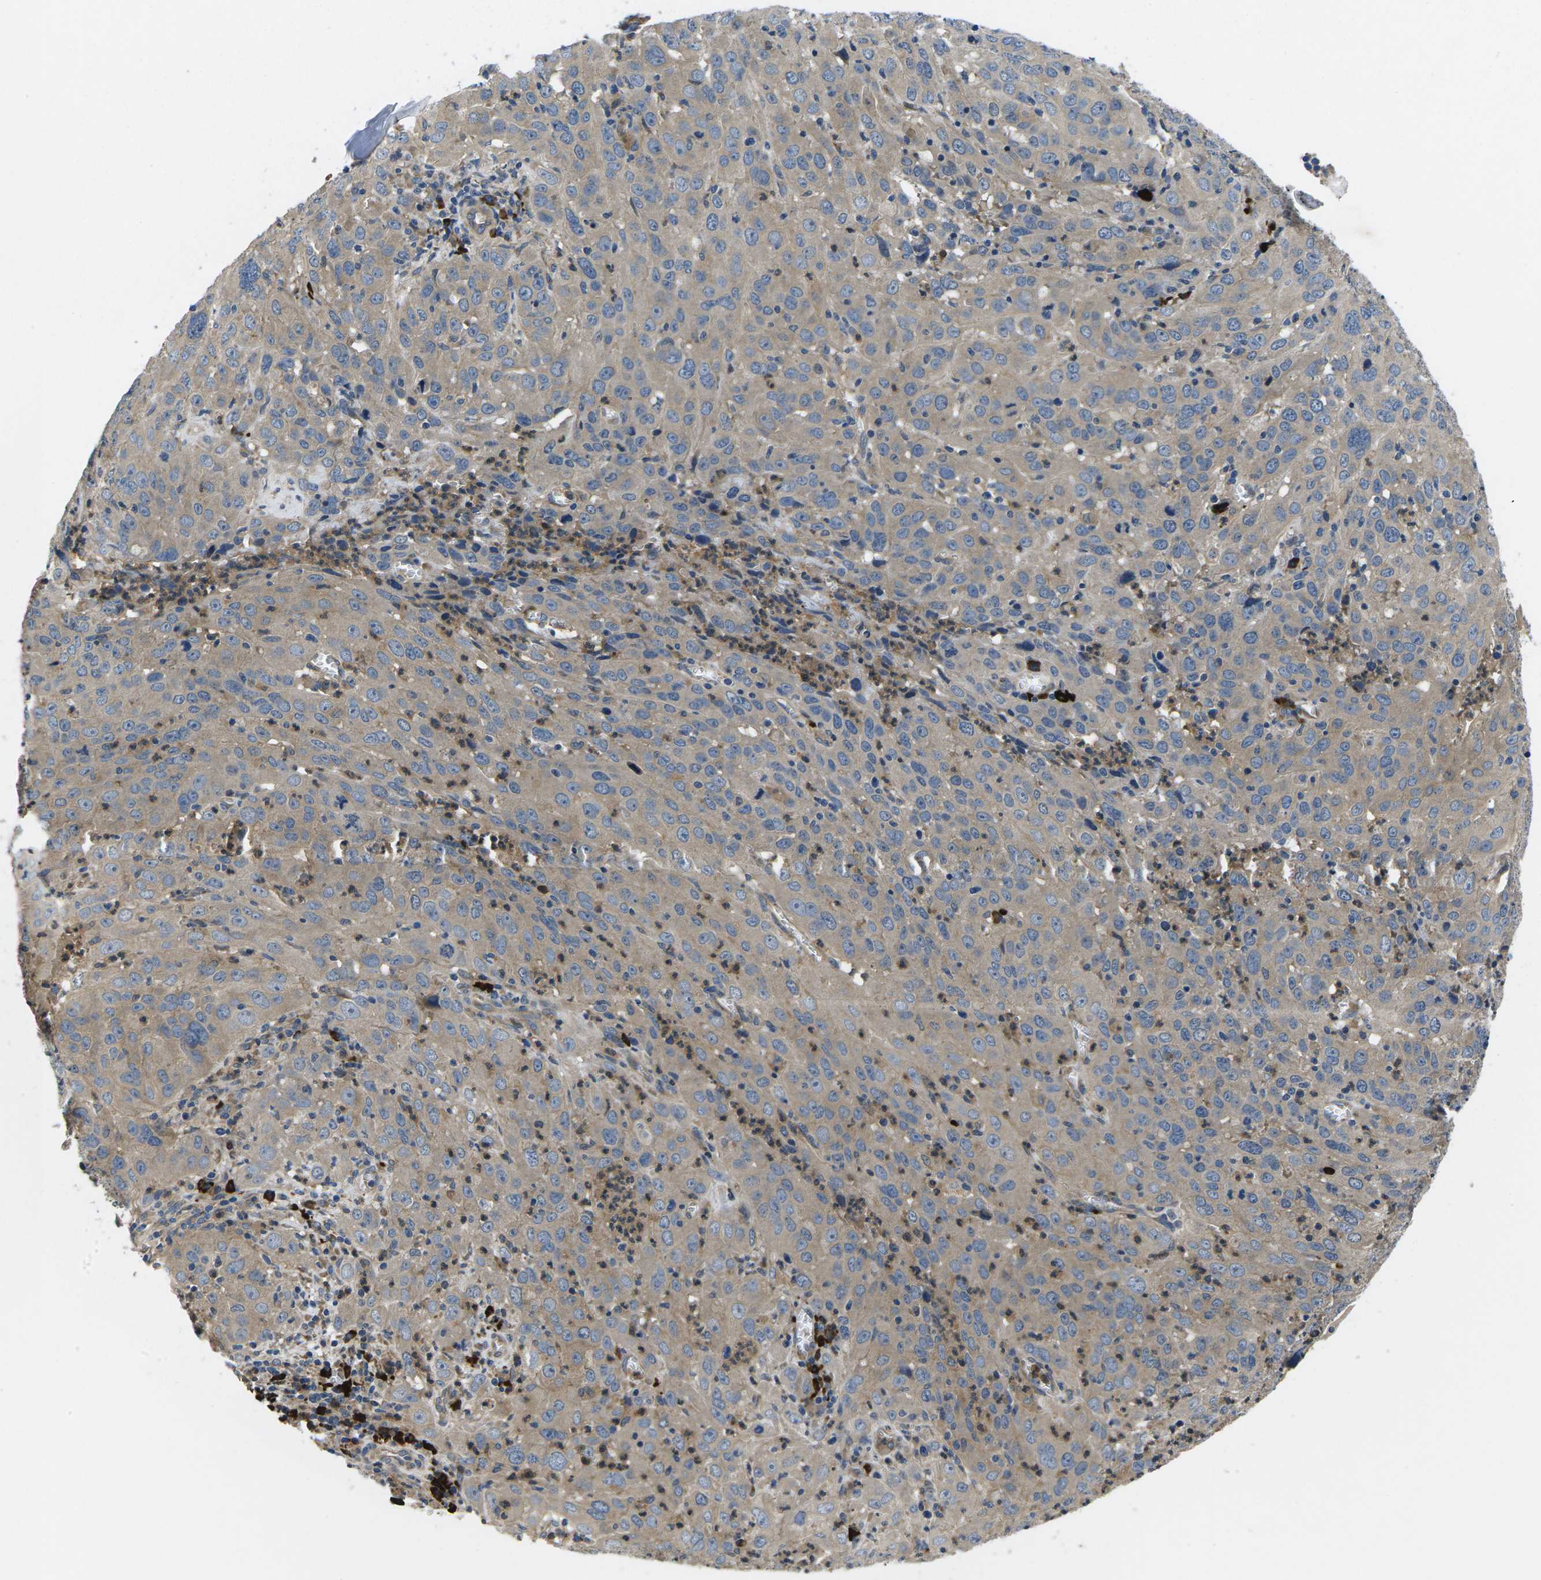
{"staining": {"intensity": "negative", "quantity": "none", "location": "none"}, "tissue": "cervical cancer", "cell_type": "Tumor cells", "image_type": "cancer", "snomed": [{"axis": "morphology", "description": "Squamous cell carcinoma, NOS"}, {"axis": "topography", "description": "Cervix"}], "caption": "DAB immunohistochemical staining of human cervical squamous cell carcinoma demonstrates no significant expression in tumor cells.", "gene": "PLCE1", "patient": {"sex": "female", "age": 32}}